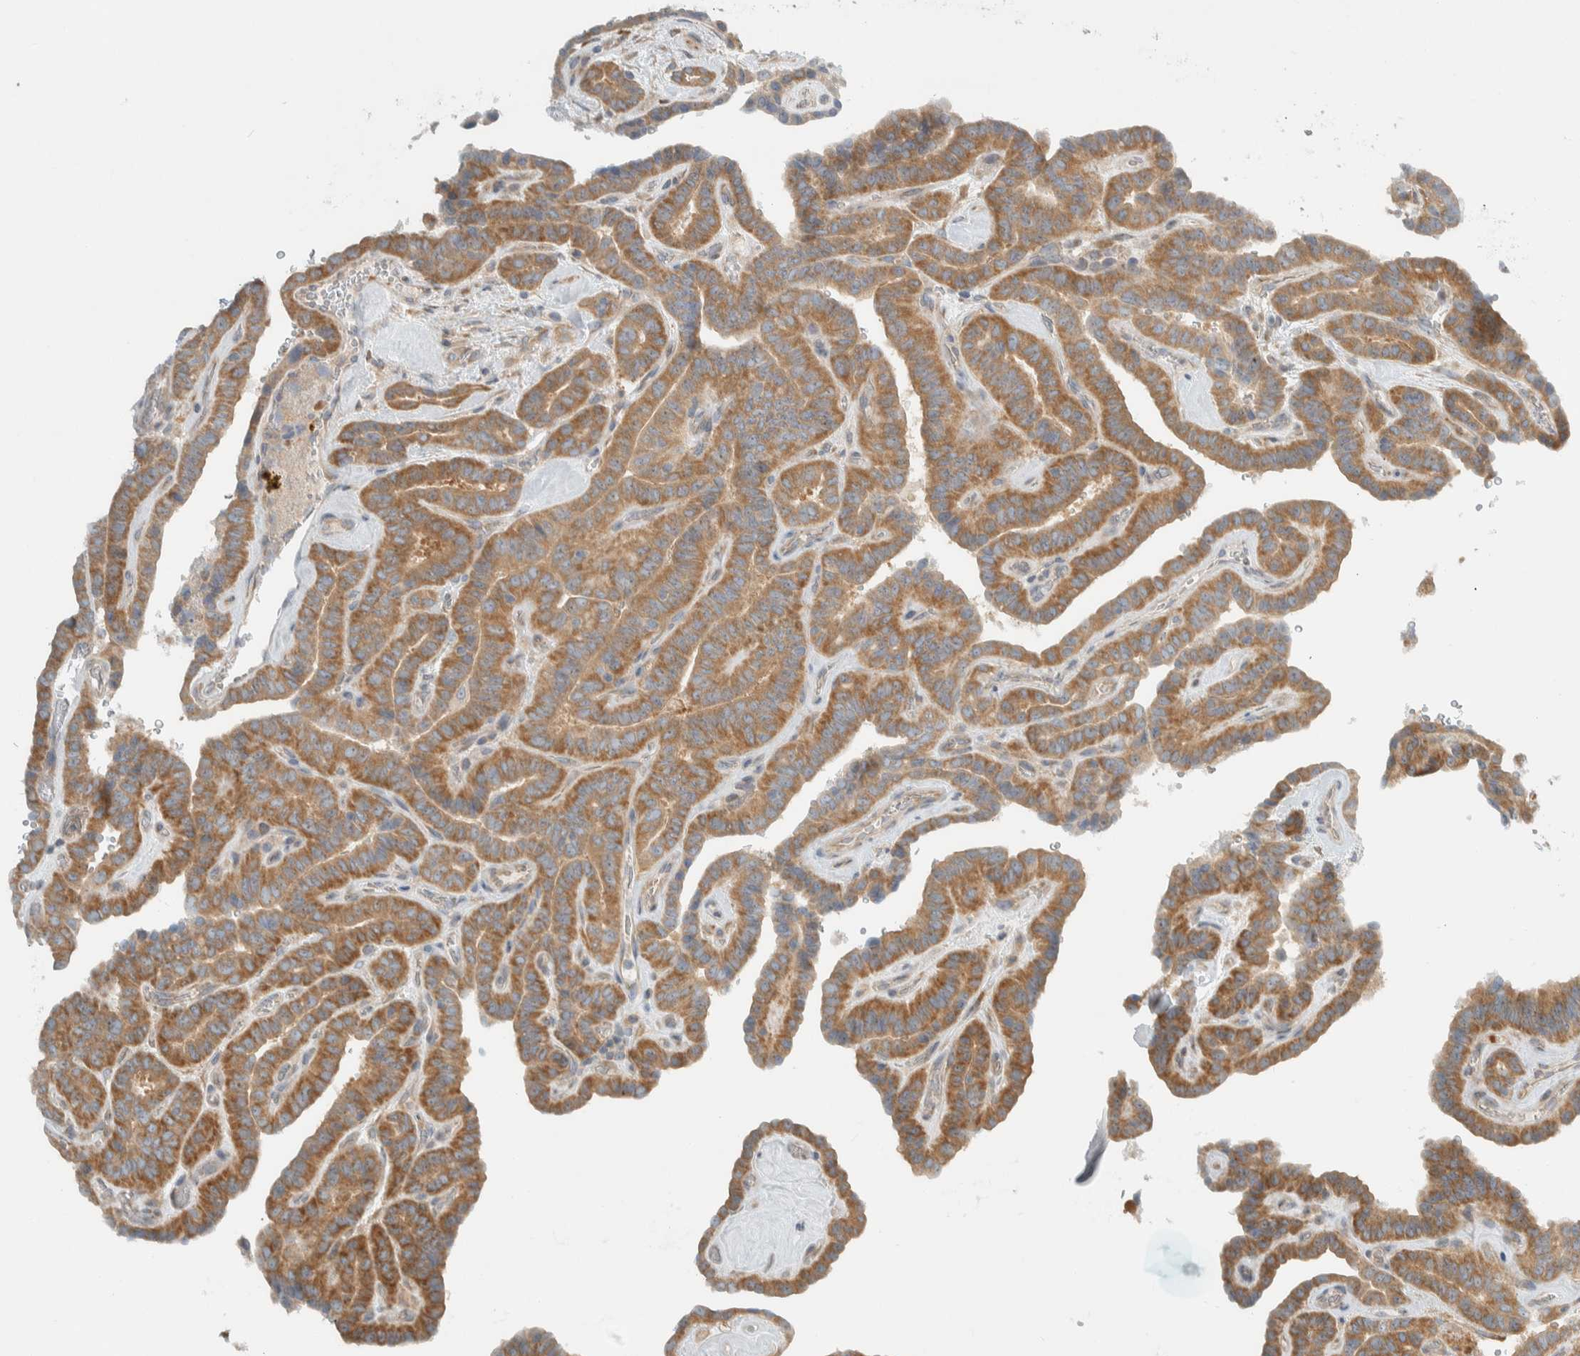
{"staining": {"intensity": "moderate", "quantity": ">75%", "location": "cytoplasmic/membranous"}, "tissue": "thyroid cancer", "cell_type": "Tumor cells", "image_type": "cancer", "snomed": [{"axis": "morphology", "description": "Papillary adenocarcinoma, NOS"}, {"axis": "topography", "description": "Thyroid gland"}], "caption": "Papillary adenocarcinoma (thyroid) tissue exhibits moderate cytoplasmic/membranous staining in about >75% of tumor cells", "gene": "HGS", "patient": {"sex": "male", "age": 77}}